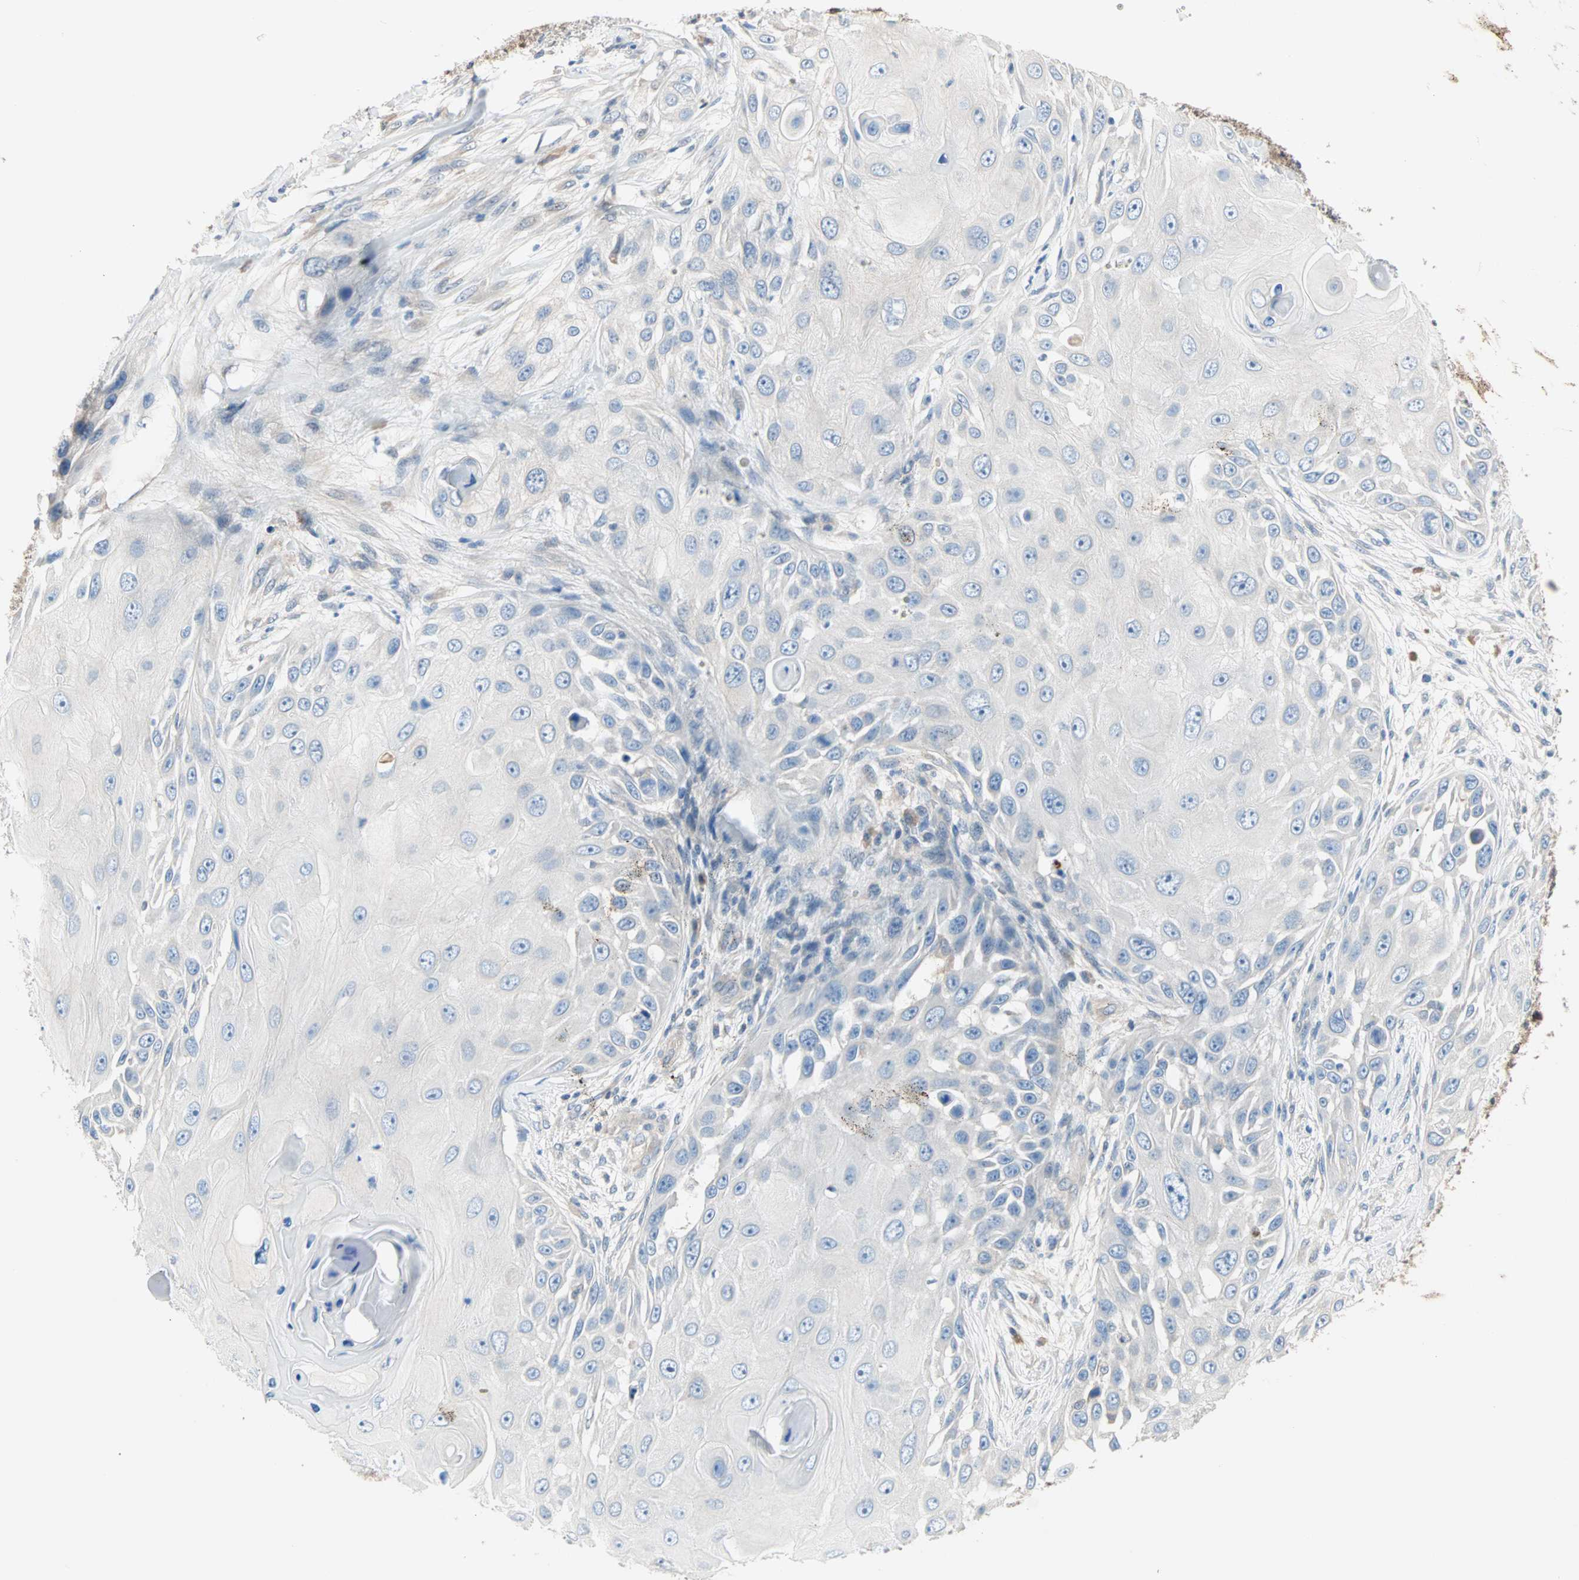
{"staining": {"intensity": "weak", "quantity": "<25%", "location": "cytoplasmic/membranous"}, "tissue": "skin cancer", "cell_type": "Tumor cells", "image_type": "cancer", "snomed": [{"axis": "morphology", "description": "Squamous cell carcinoma, NOS"}, {"axis": "topography", "description": "Skin"}], "caption": "Squamous cell carcinoma (skin) was stained to show a protein in brown. There is no significant staining in tumor cells. The staining was performed using DAB to visualize the protein expression in brown, while the nuclei were stained in blue with hematoxylin (Magnification: 20x).", "gene": "MPI", "patient": {"sex": "female", "age": 44}}